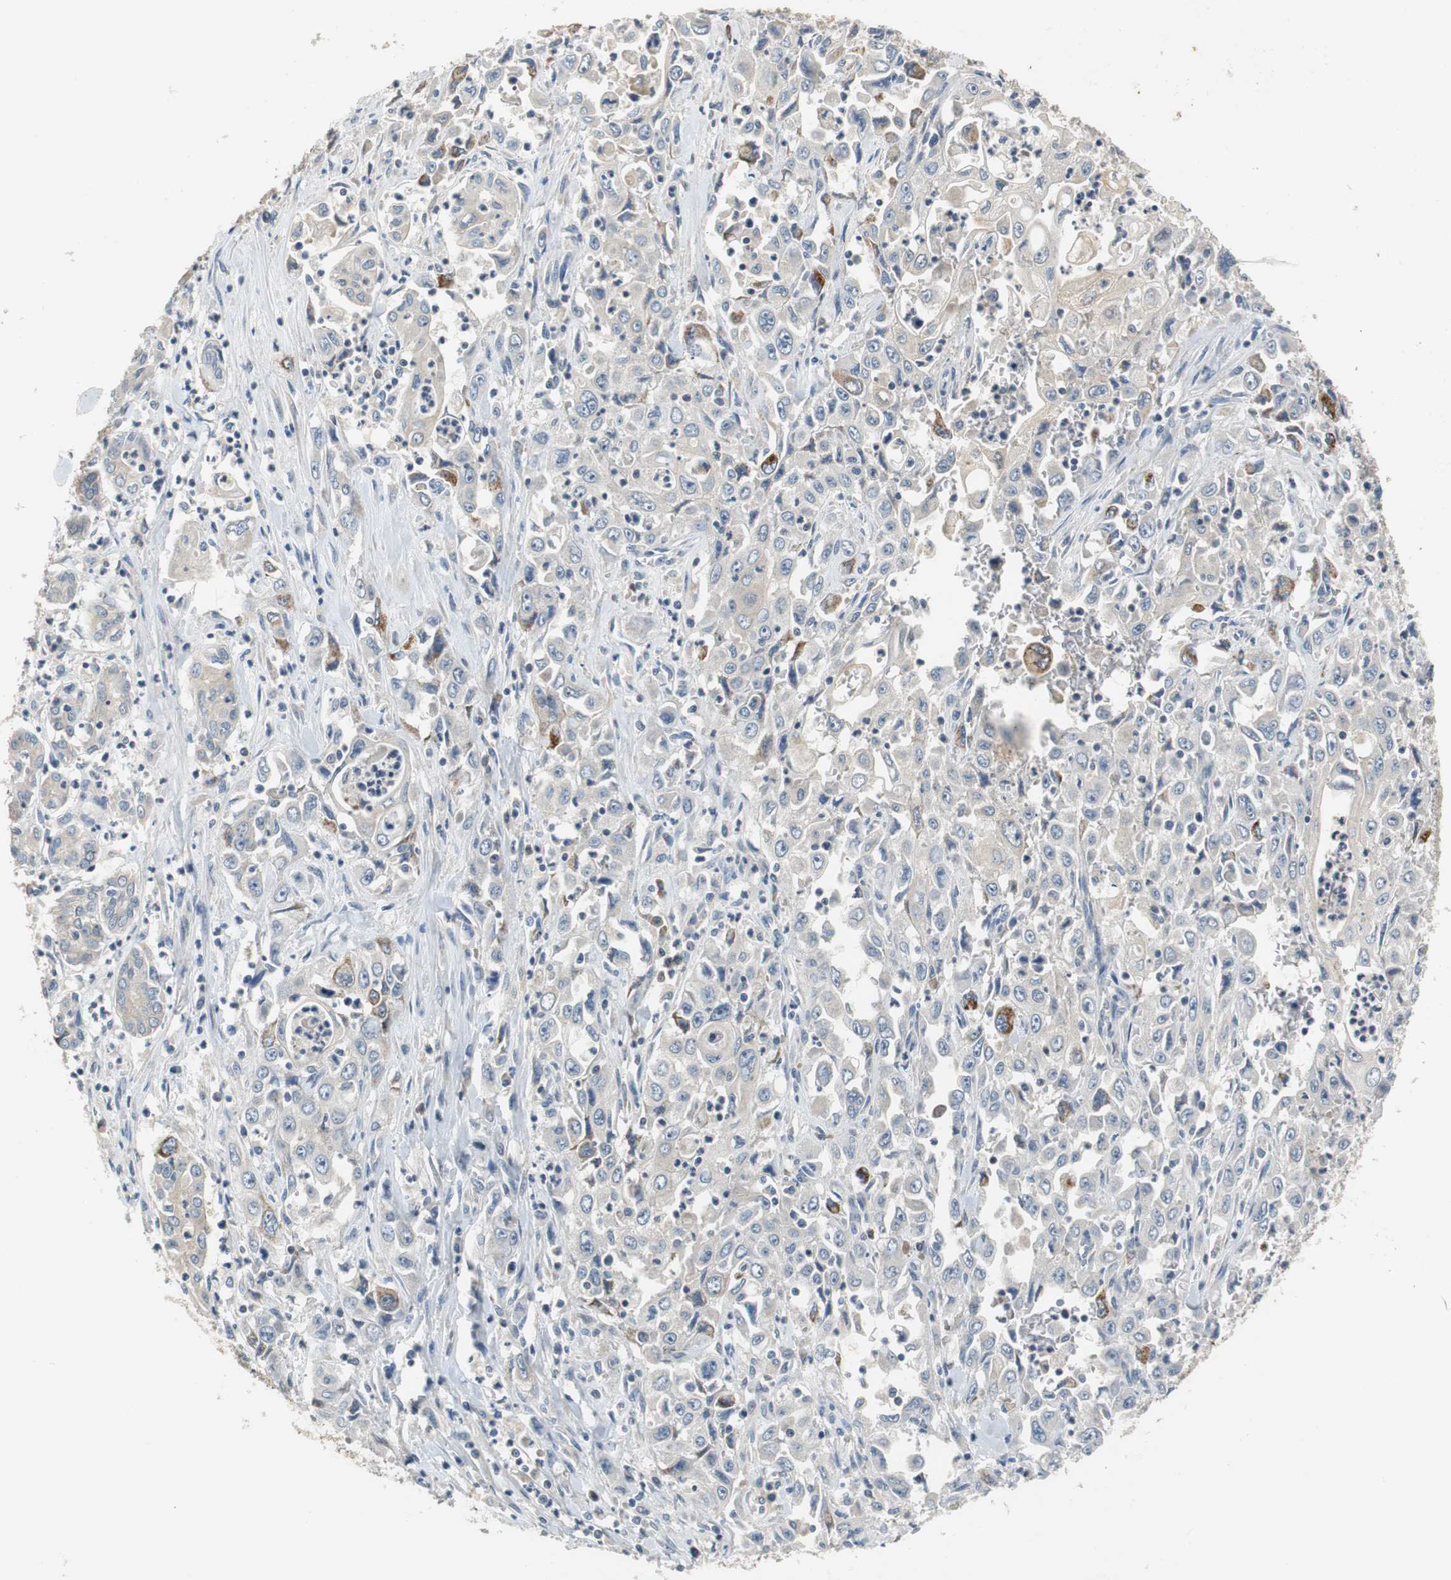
{"staining": {"intensity": "moderate", "quantity": "<25%", "location": "cytoplasmic/membranous"}, "tissue": "pancreatic cancer", "cell_type": "Tumor cells", "image_type": "cancer", "snomed": [{"axis": "morphology", "description": "Adenocarcinoma, NOS"}, {"axis": "topography", "description": "Pancreas"}], "caption": "Adenocarcinoma (pancreatic) tissue demonstrates moderate cytoplasmic/membranous positivity in approximately <25% of tumor cells", "gene": "GLCCI1", "patient": {"sex": "male", "age": 70}}